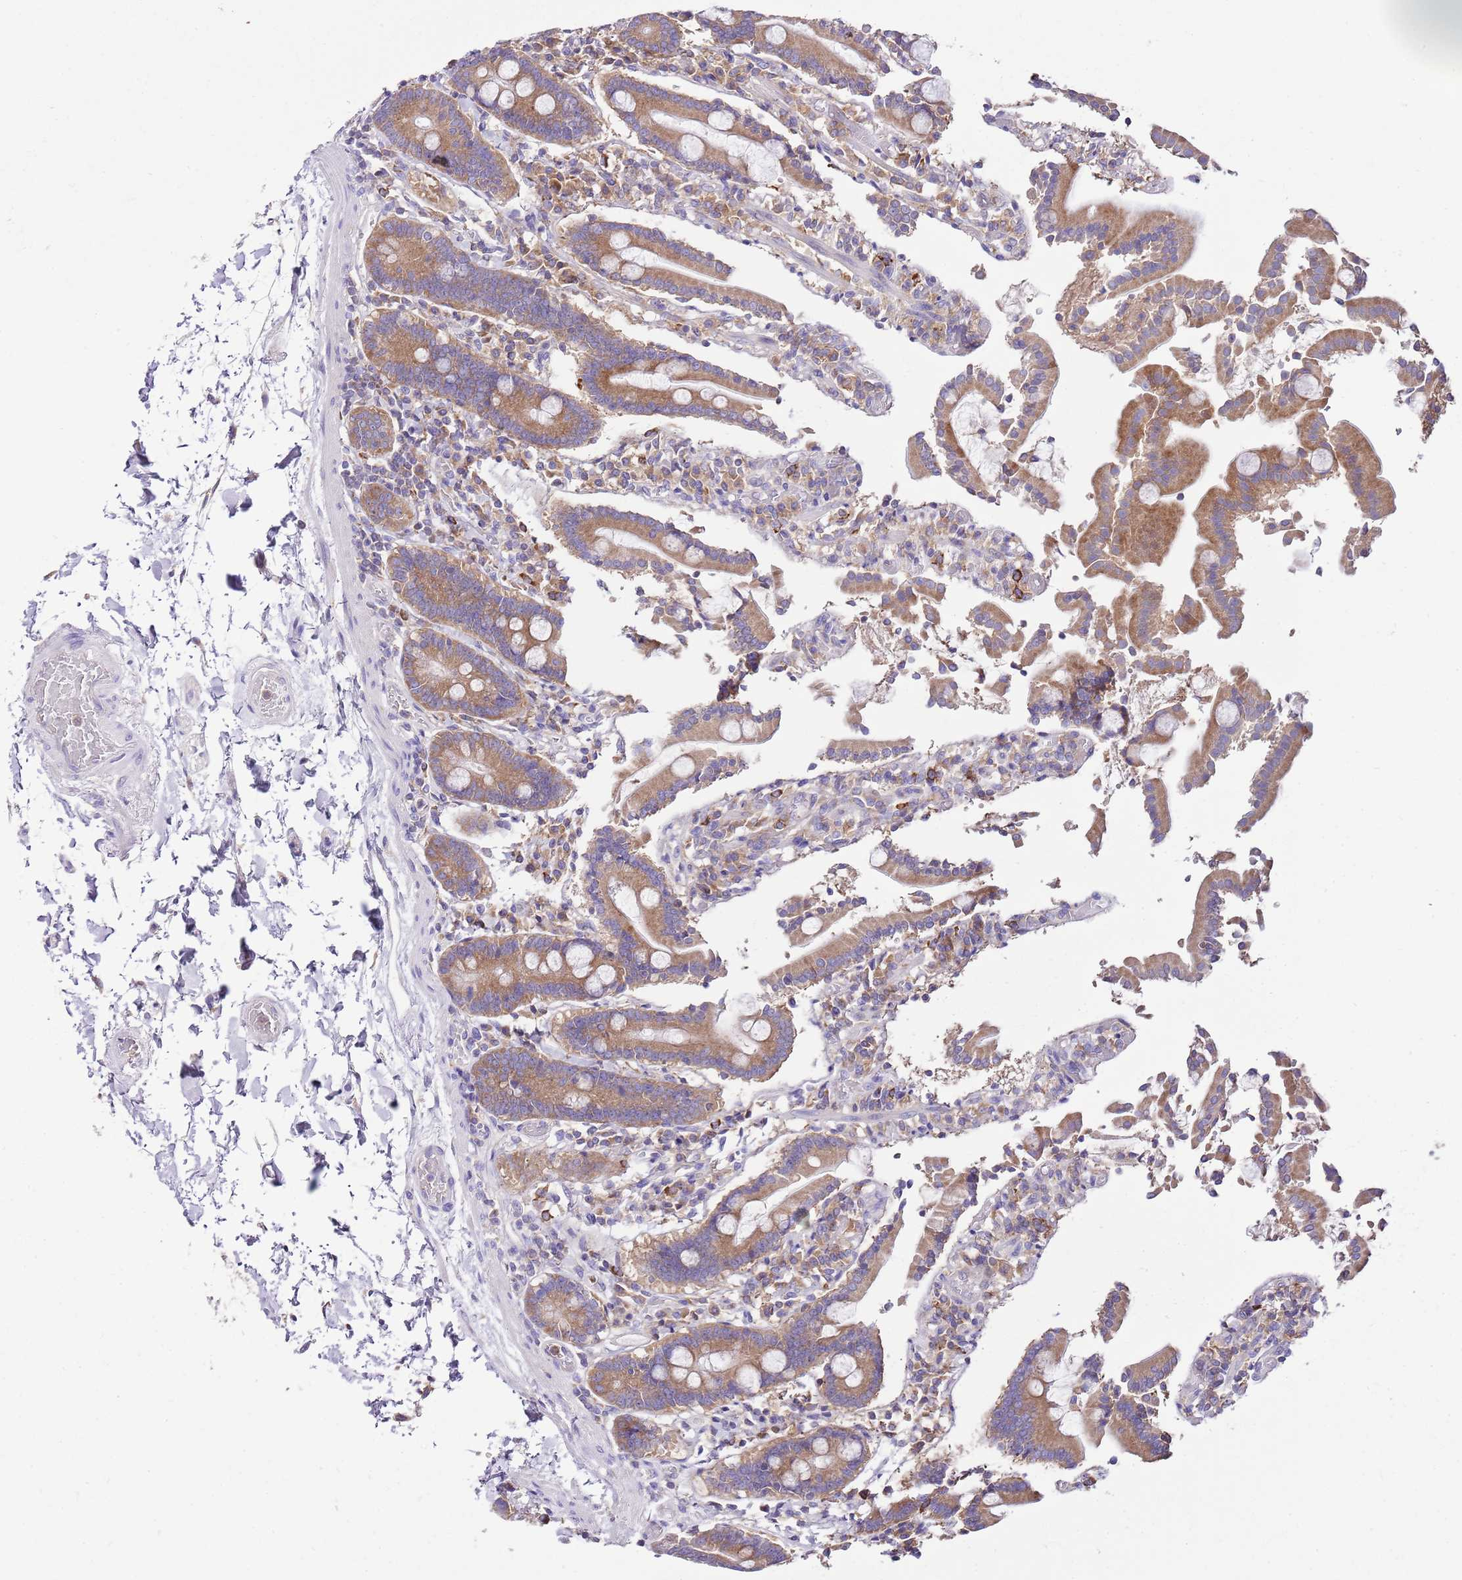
{"staining": {"intensity": "strong", "quantity": ">75%", "location": "cytoplasmic/membranous"}, "tissue": "duodenum", "cell_type": "Glandular cells", "image_type": "normal", "snomed": [{"axis": "morphology", "description": "Normal tissue, NOS"}, {"axis": "topography", "description": "Duodenum"}], "caption": "Benign duodenum reveals strong cytoplasmic/membranous positivity in approximately >75% of glandular cells.", "gene": "RPS10", "patient": {"sex": "male", "age": 55}}